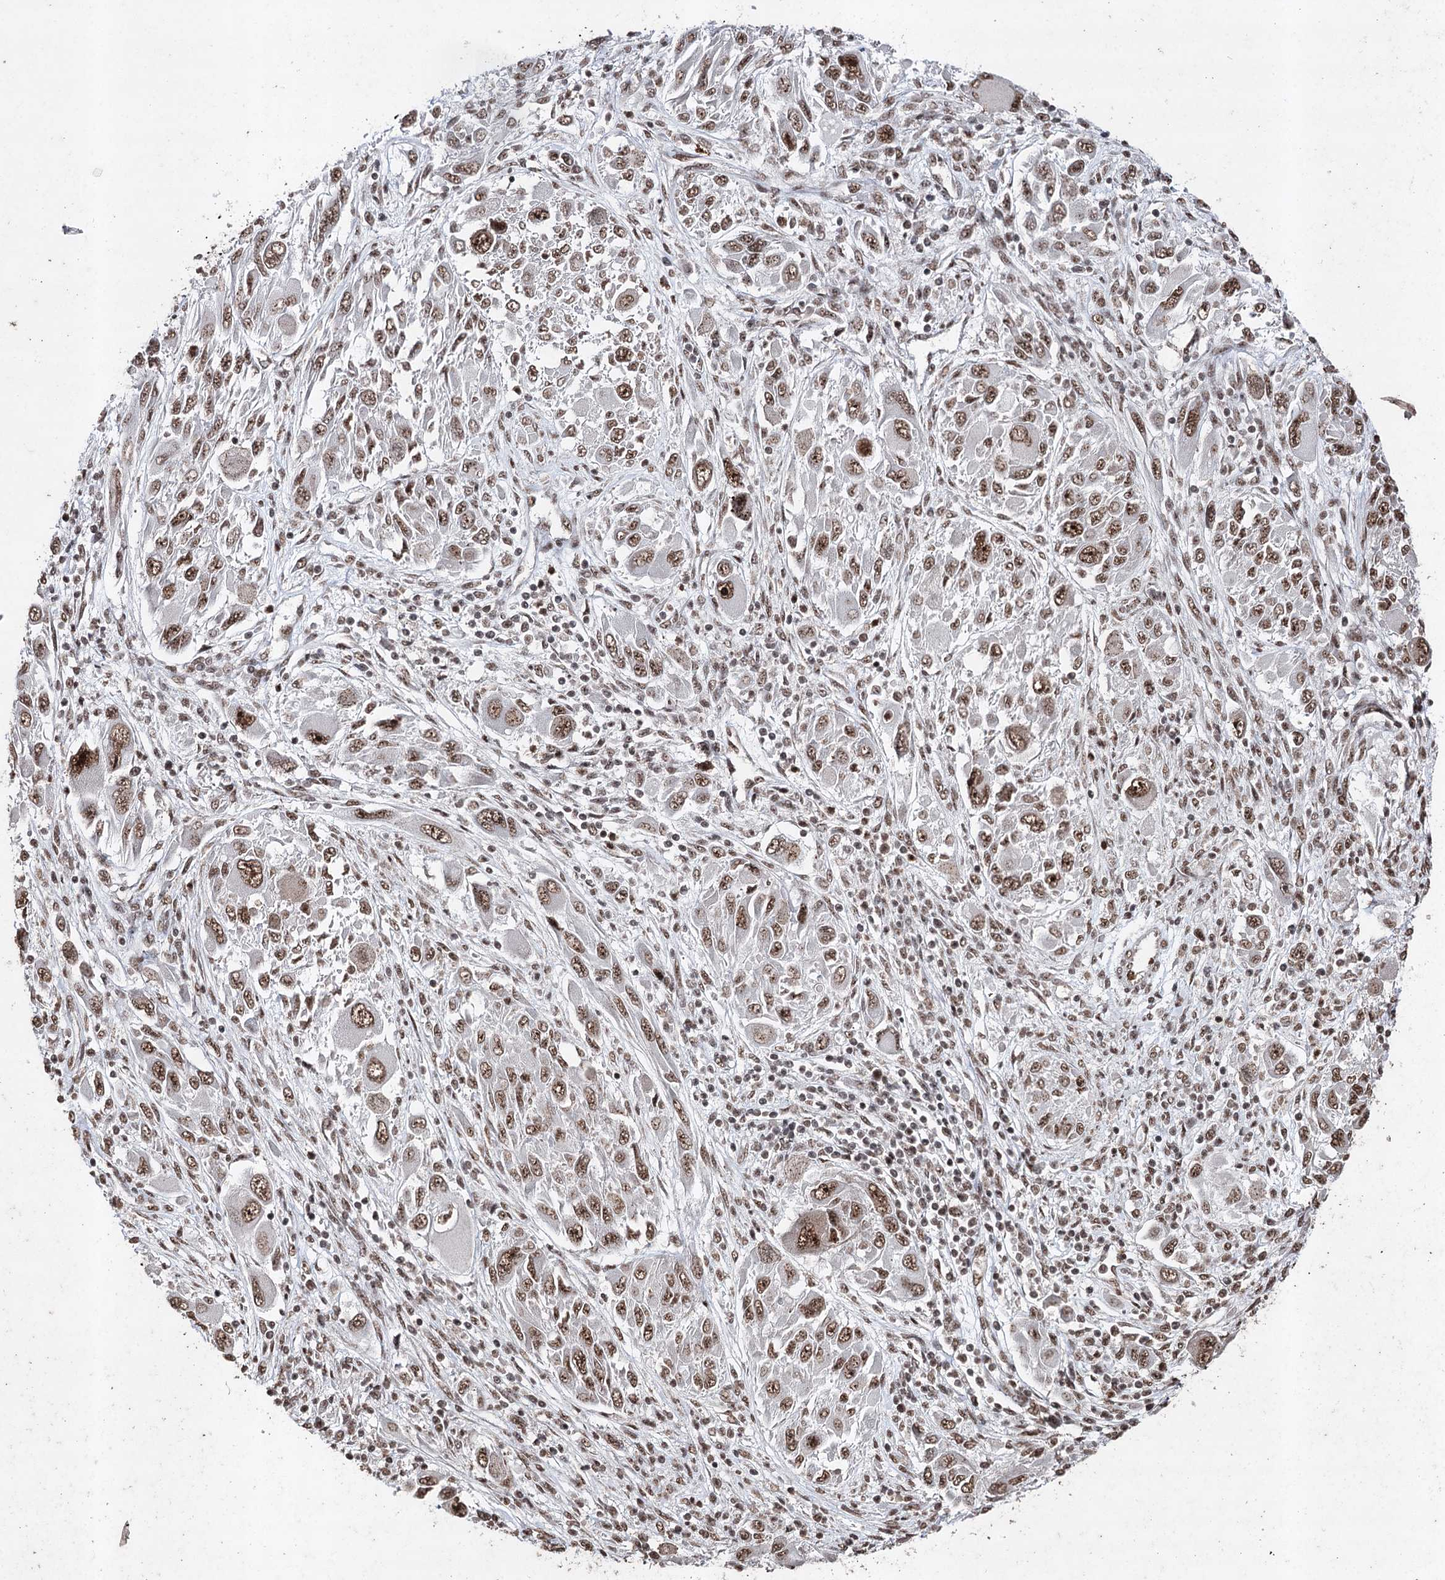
{"staining": {"intensity": "moderate", "quantity": ">75%", "location": "nuclear"}, "tissue": "melanoma", "cell_type": "Tumor cells", "image_type": "cancer", "snomed": [{"axis": "morphology", "description": "Malignant melanoma, NOS"}, {"axis": "topography", "description": "Skin"}], "caption": "Protein staining displays moderate nuclear staining in approximately >75% of tumor cells in melanoma.", "gene": "PDCD4", "patient": {"sex": "female", "age": 91}}